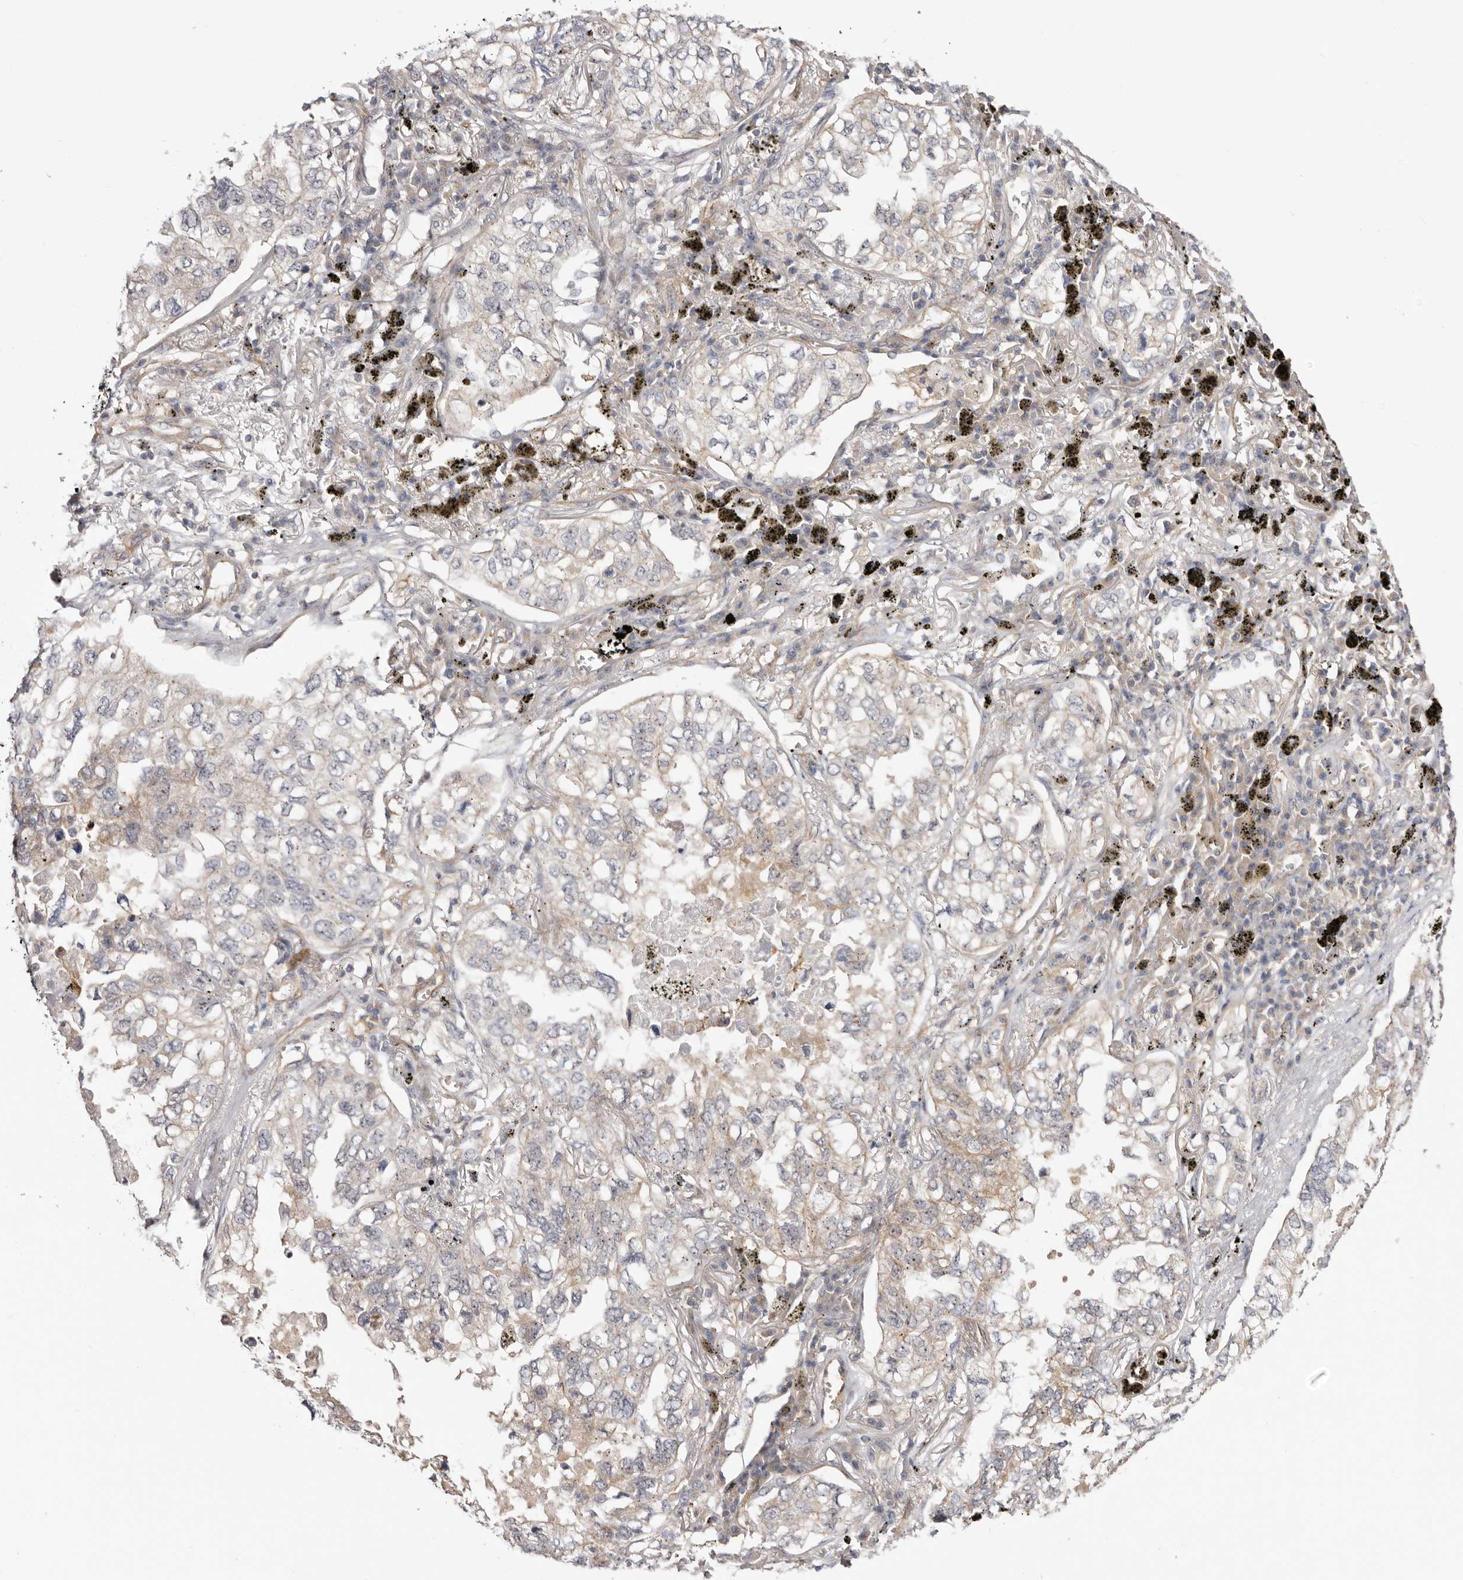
{"staining": {"intensity": "weak", "quantity": "25%-75%", "location": "cytoplasmic/membranous,nuclear"}, "tissue": "lung cancer", "cell_type": "Tumor cells", "image_type": "cancer", "snomed": [{"axis": "morphology", "description": "Adenocarcinoma, NOS"}, {"axis": "topography", "description": "Lung"}], "caption": "A brown stain labels weak cytoplasmic/membranous and nuclear staining of a protein in lung cancer tumor cells.", "gene": "PANK4", "patient": {"sex": "male", "age": 65}}